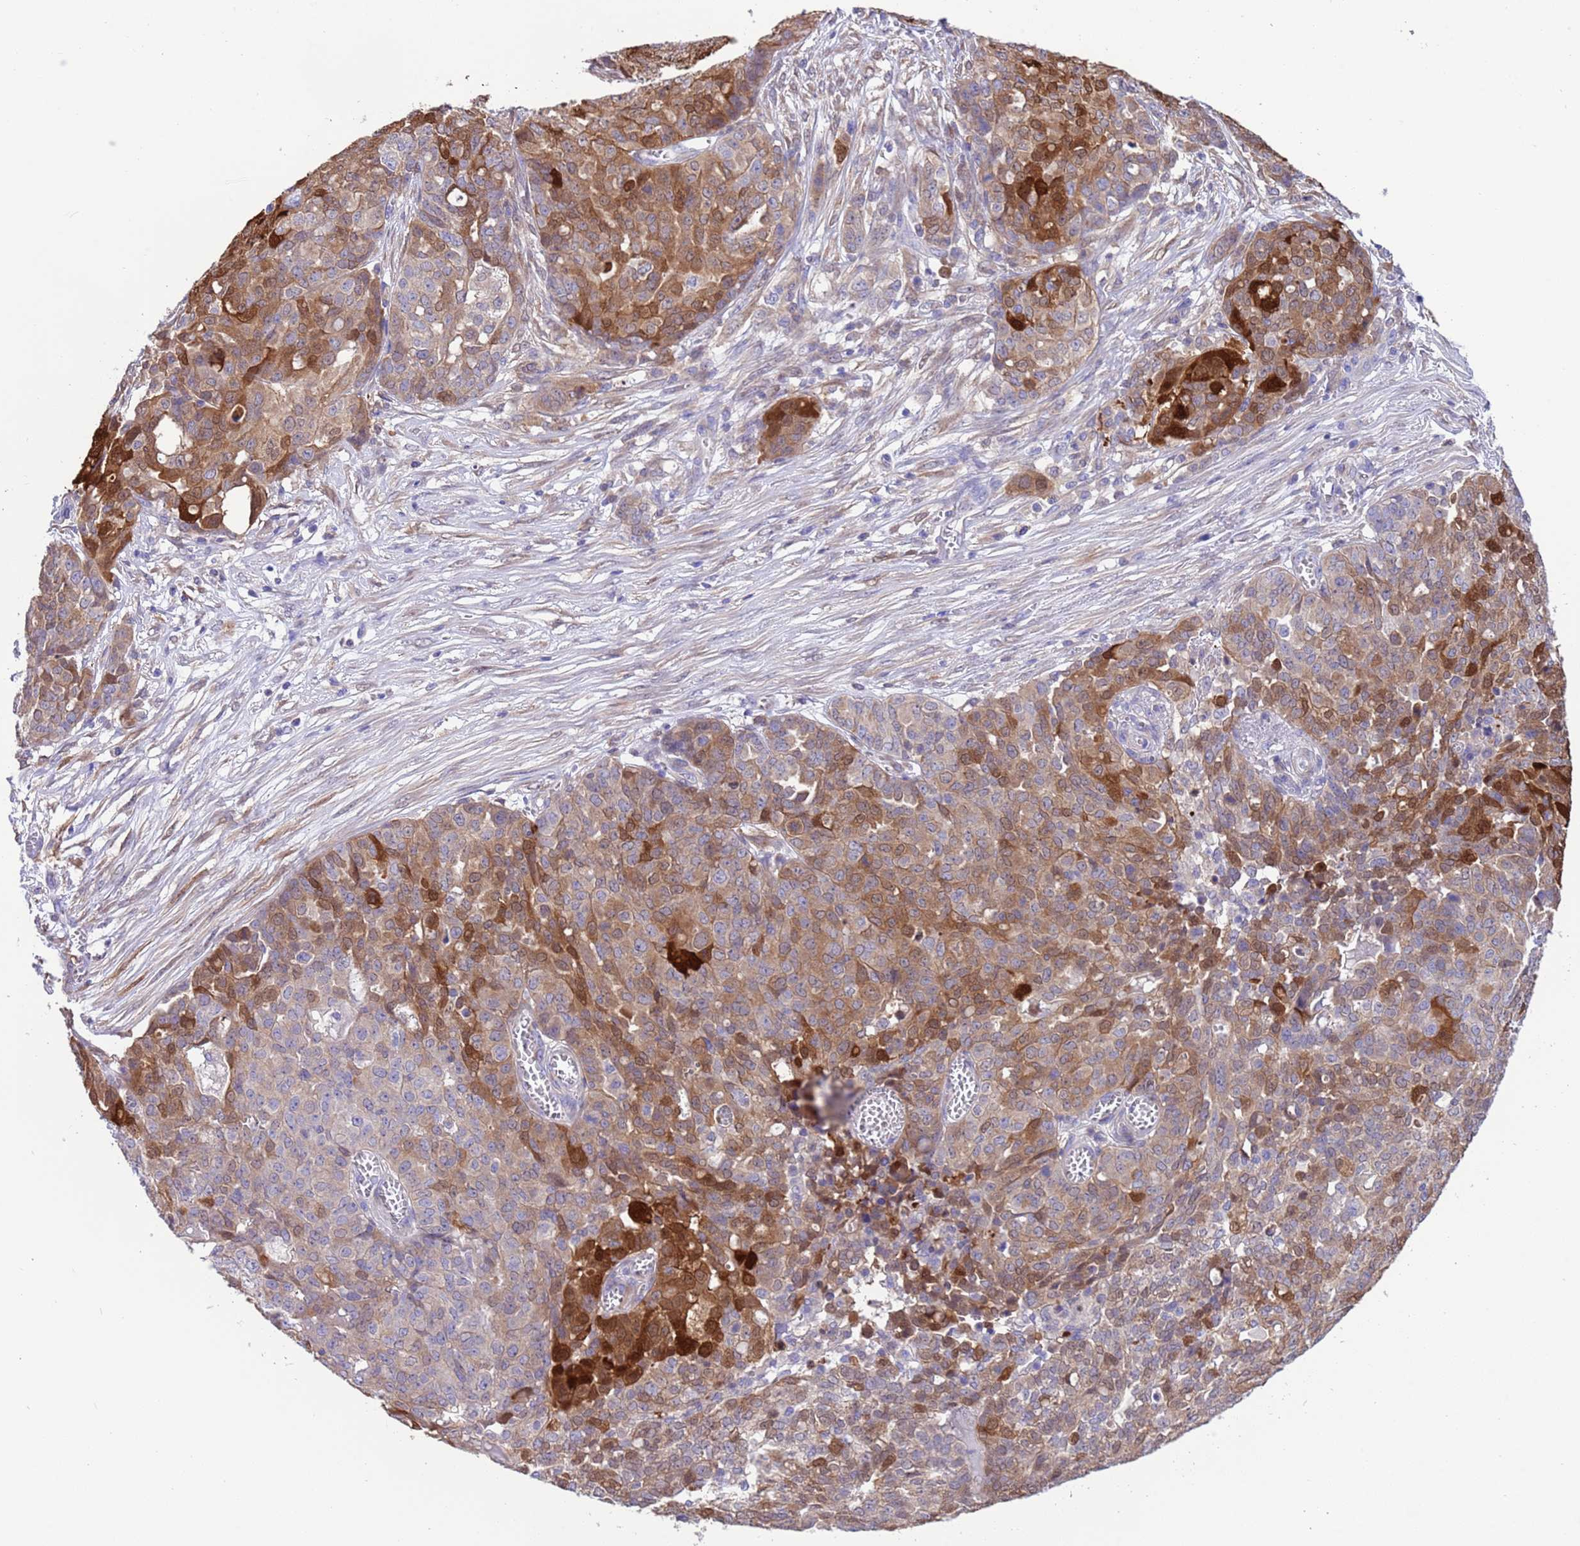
{"staining": {"intensity": "moderate", "quantity": ">75%", "location": "cytoplasmic/membranous,nuclear"}, "tissue": "ovarian cancer", "cell_type": "Tumor cells", "image_type": "cancer", "snomed": [{"axis": "morphology", "description": "Cystadenocarcinoma, serous, NOS"}, {"axis": "topography", "description": "Soft tissue"}, {"axis": "topography", "description": "Ovary"}], "caption": "The histopathology image exhibits a brown stain indicating the presence of a protein in the cytoplasmic/membranous and nuclear of tumor cells in ovarian serous cystadenocarcinoma. (Brightfield microscopy of DAB IHC at high magnification).", "gene": "C6orf47", "patient": {"sex": "female", "age": 57}}